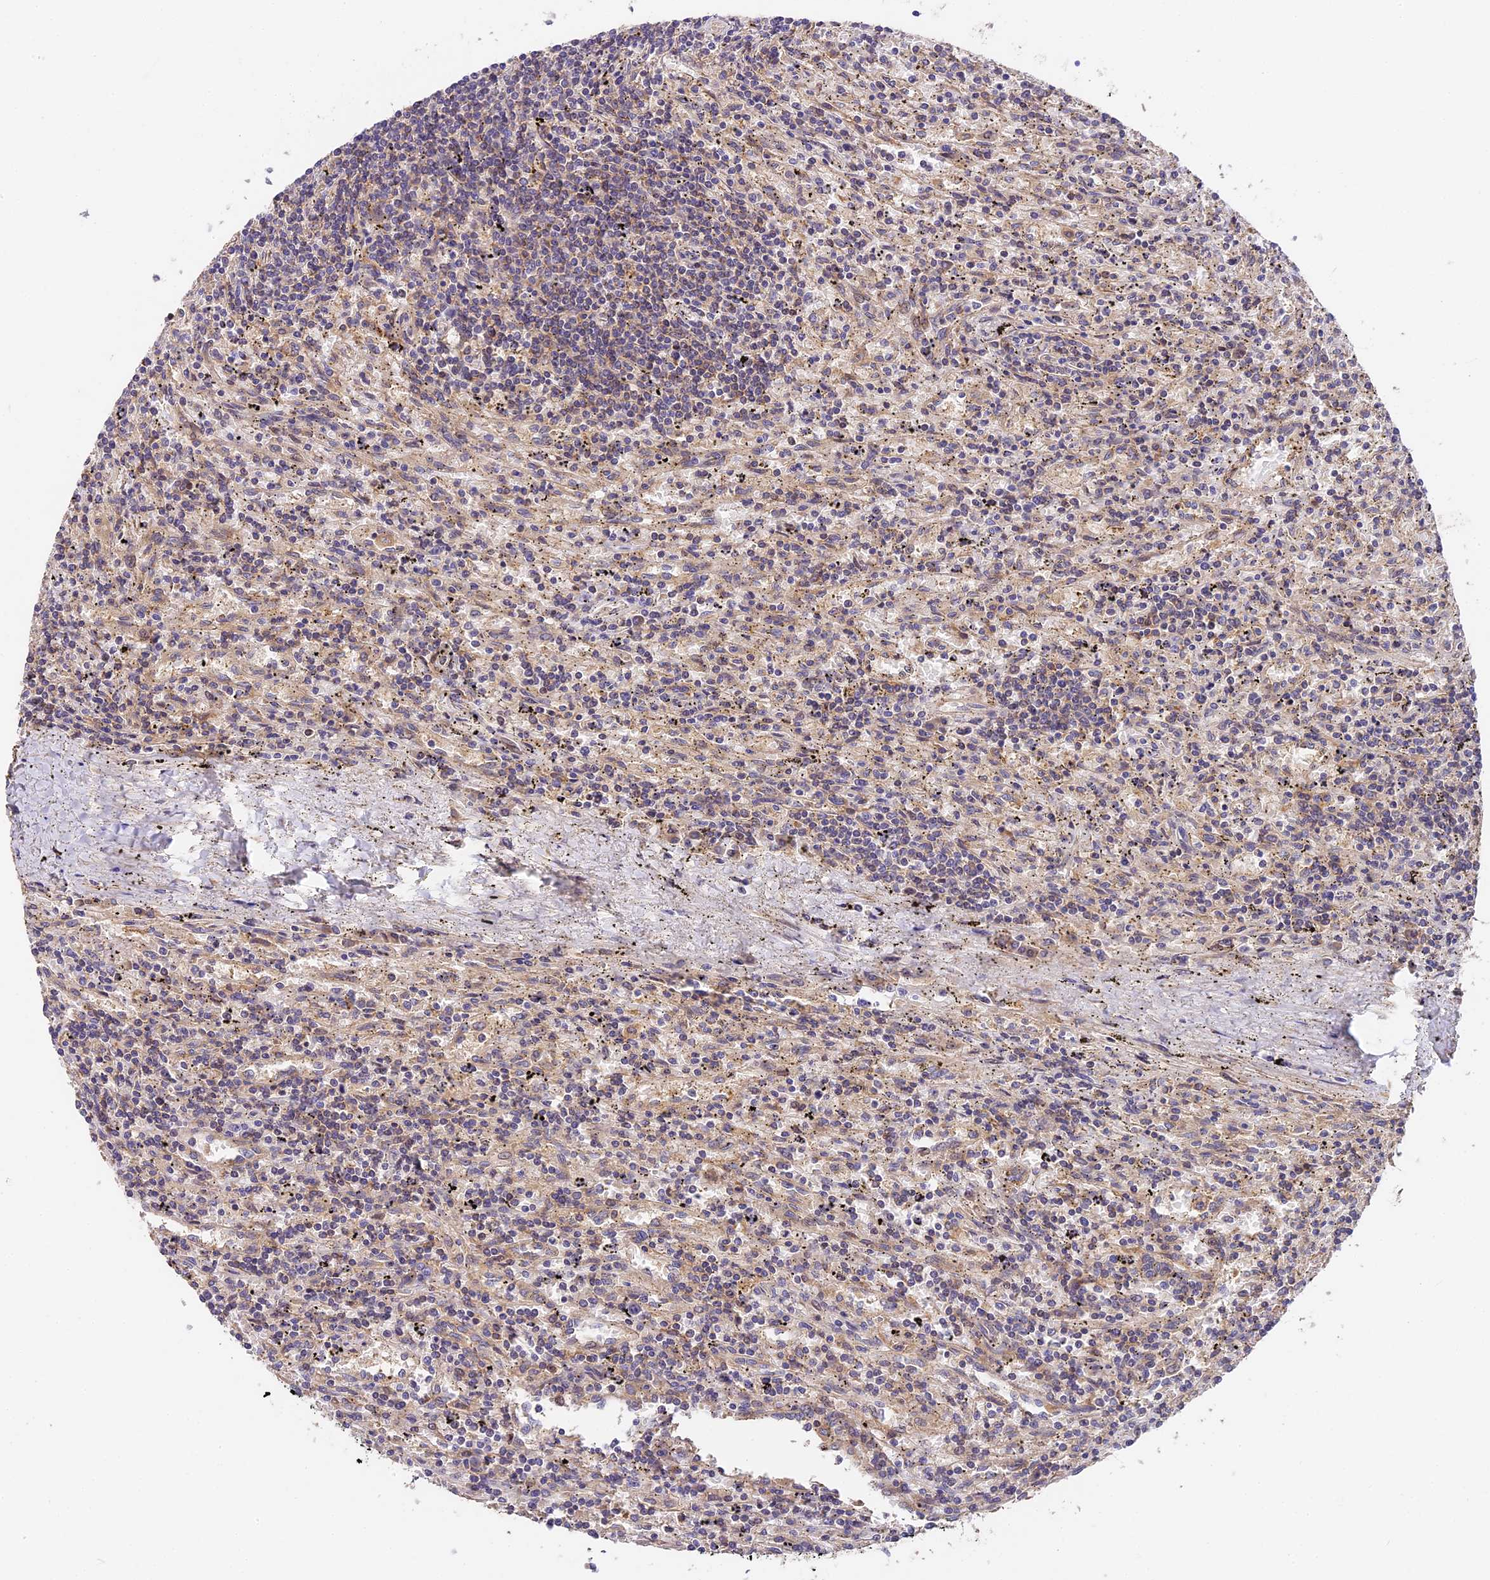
{"staining": {"intensity": "negative", "quantity": "none", "location": "none"}, "tissue": "lymphoma", "cell_type": "Tumor cells", "image_type": "cancer", "snomed": [{"axis": "morphology", "description": "Malignant lymphoma, non-Hodgkin's type, Low grade"}, {"axis": "topography", "description": "Spleen"}], "caption": "Immunohistochemistry (IHC) histopathology image of neoplastic tissue: malignant lymphoma, non-Hodgkin's type (low-grade) stained with DAB (3,3'-diaminobenzidine) exhibits no significant protein positivity in tumor cells.", "gene": "ARHGAP17", "patient": {"sex": "male", "age": 76}}